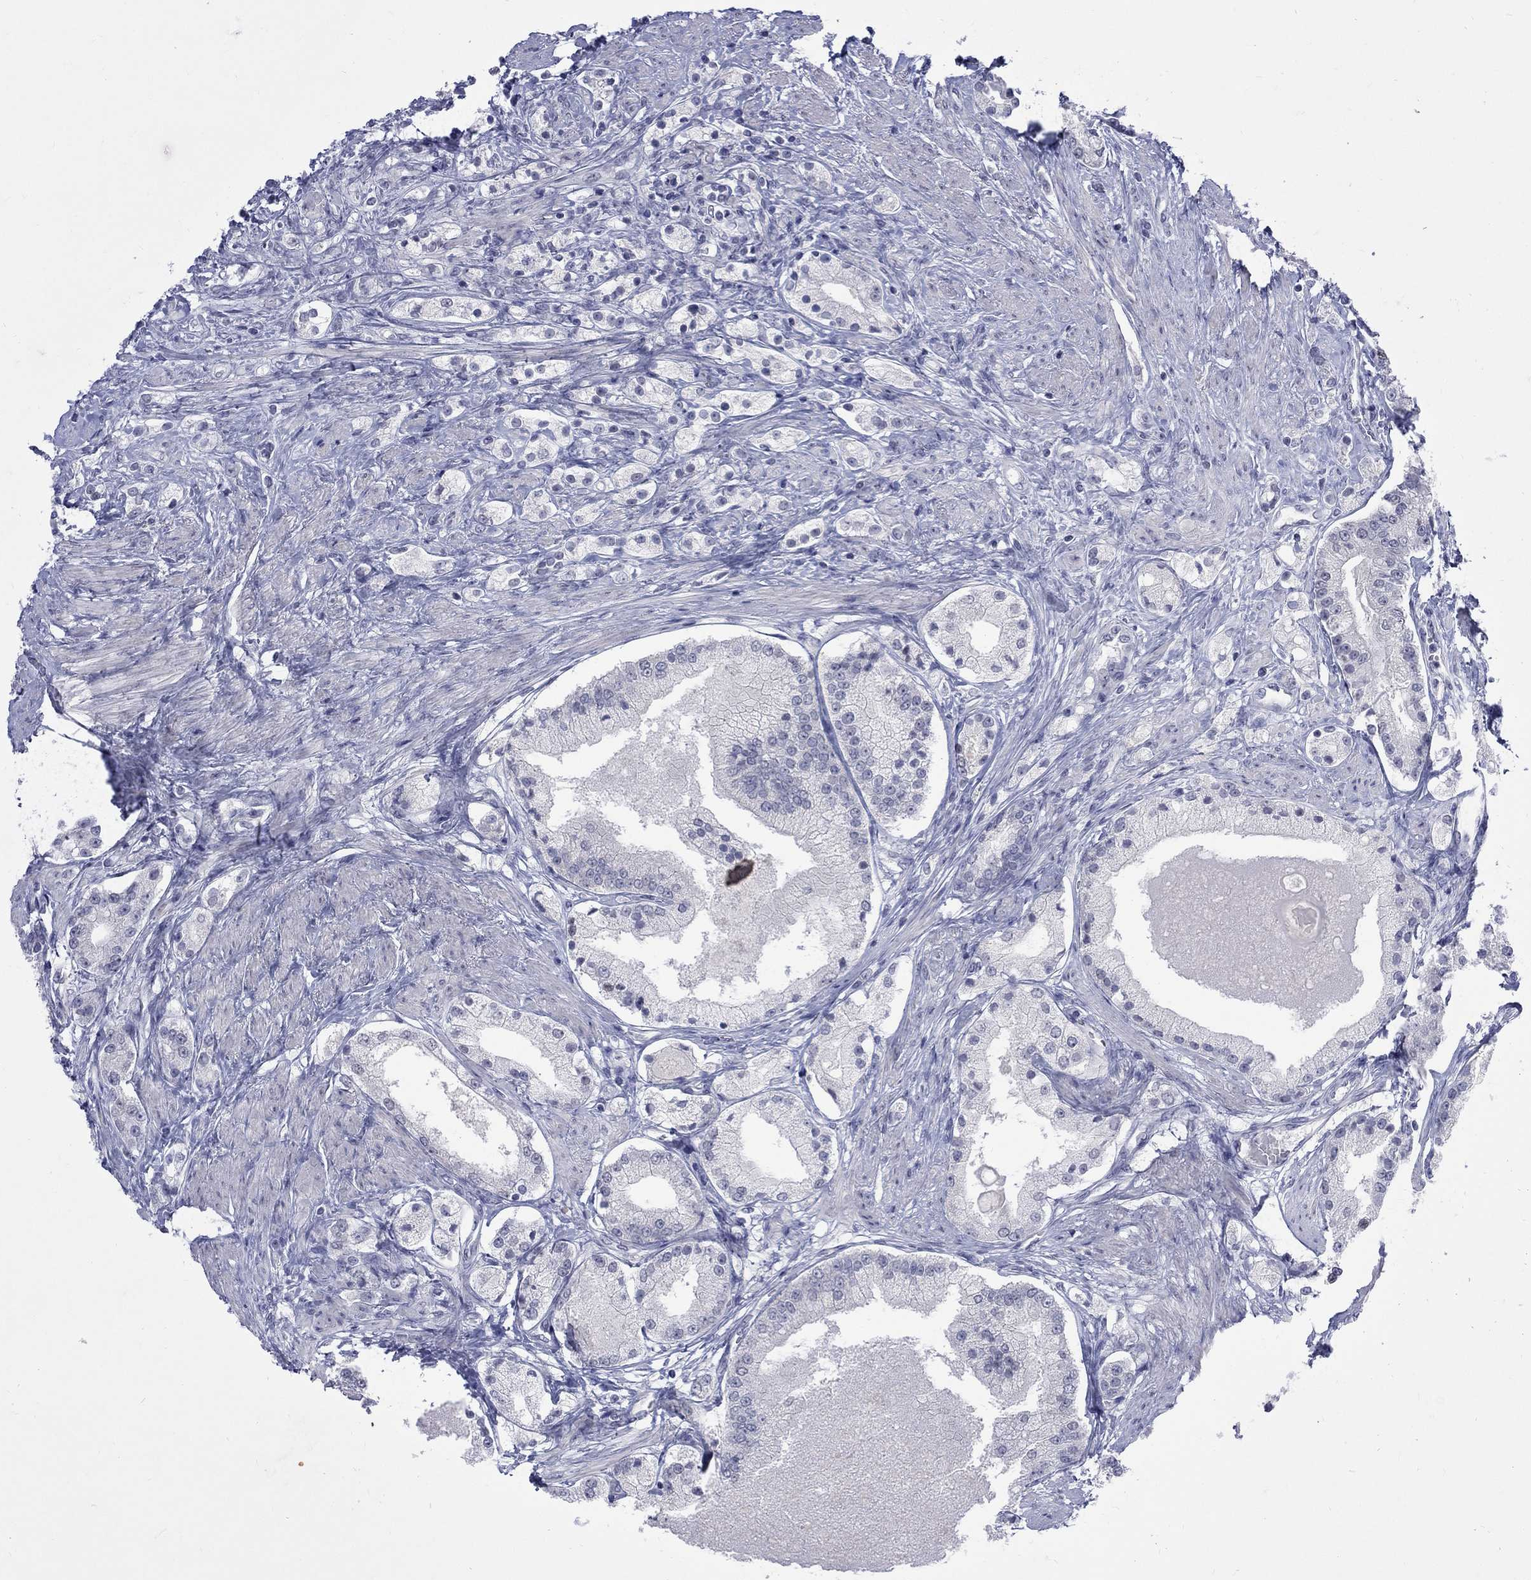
{"staining": {"intensity": "negative", "quantity": "none", "location": "none"}, "tissue": "prostate cancer", "cell_type": "Tumor cells", "image_type": "cancer", "snomed": [{"axis": "morphology", "description": "Adenocarcinoma, NOS"}, {"axis": "topography", "description": "Prostate and seminal vesicle, NOS"}, {"axis": "topography", "description": "Prostate"}], "caption": "This is an immunohistochemistry (IHC) histopathology image of human prostate cancer. There is no expression in tumor cells.", "gene": "CTNND2", "patient": {"sex": "male", "age": 67}}